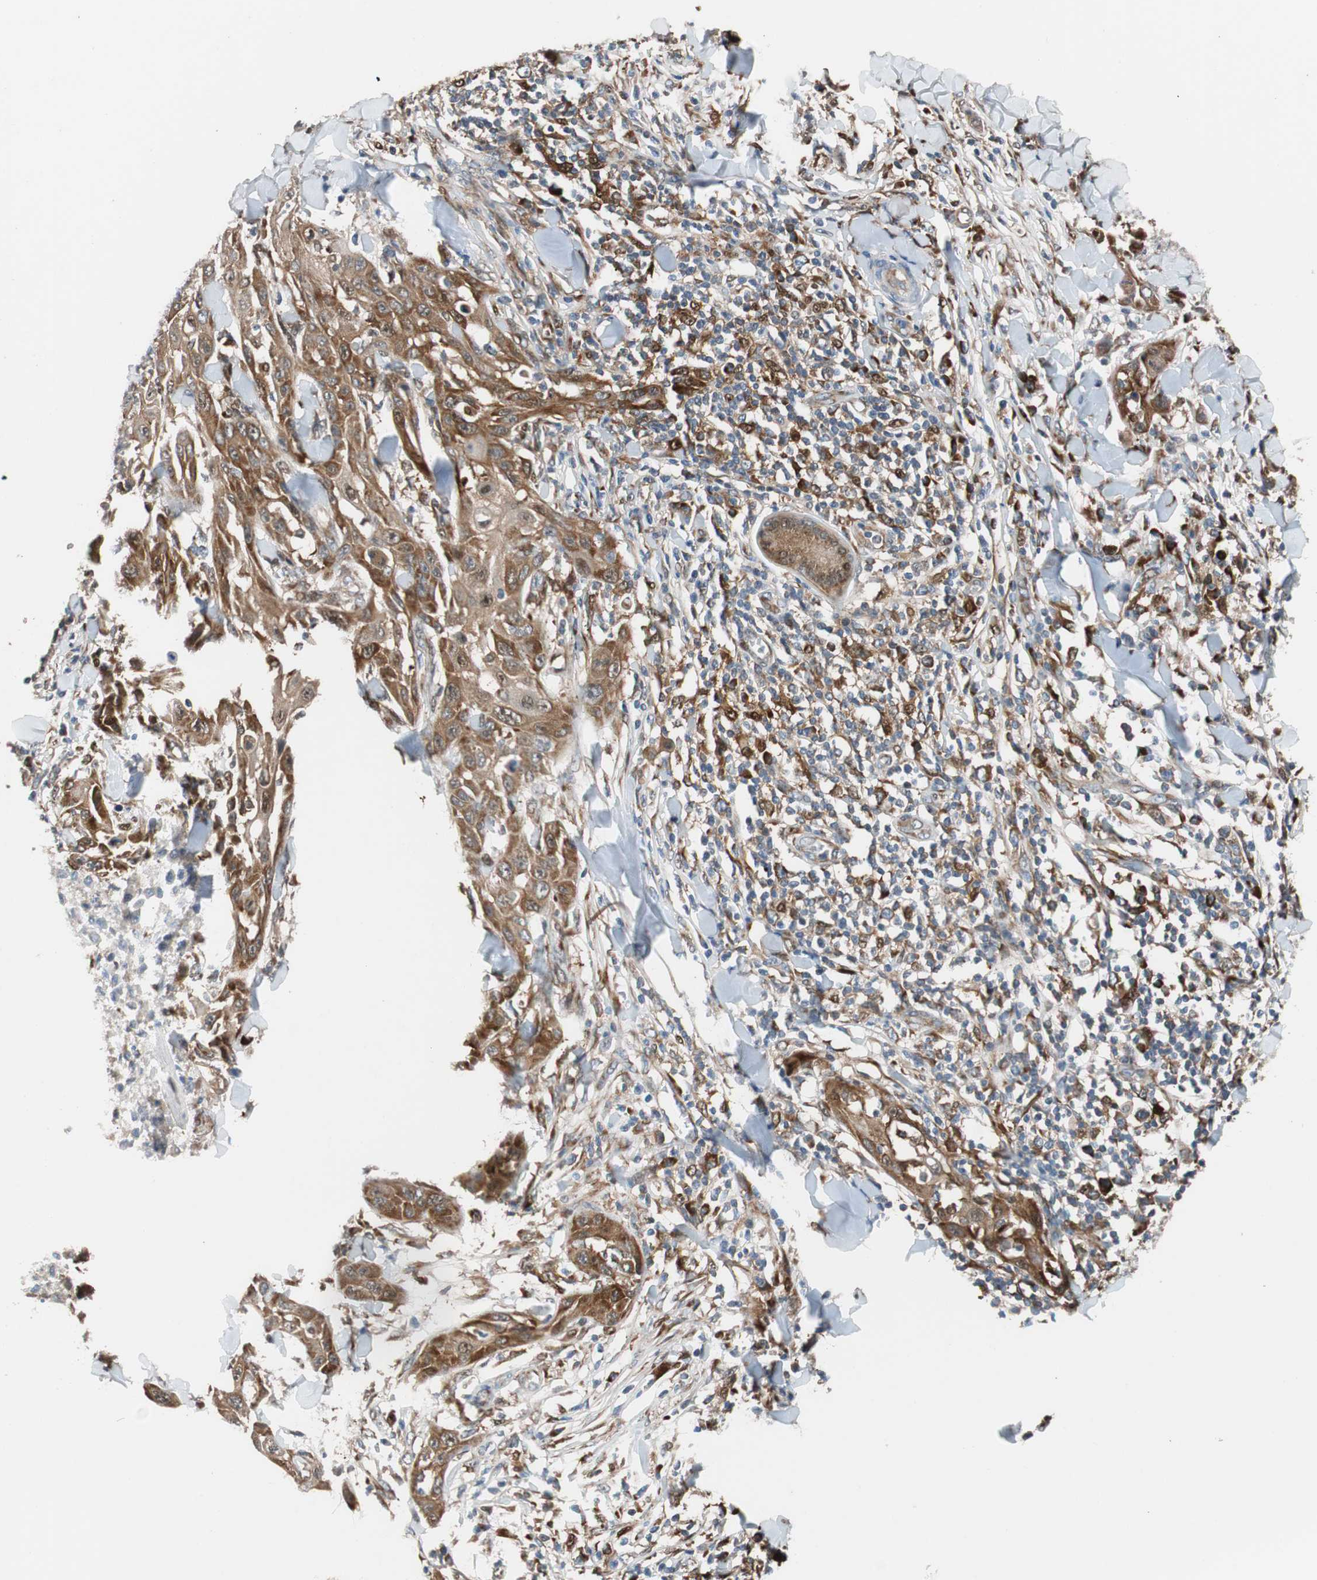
{"staining": {"intensity": "strong", "quantity": ">75%", "location": "cytoplasmic/membranous"}, "tissue": "skin cancer", "cell_type": "Tumor cells", "image_type": "cancer", "snomed": [{"axis": "morphology", "description": "Squamous cell carcinoma, NOS"}, {"axis": "topography", "description": "Skin"}], "caption": "DAB (3,3'-diaminobenzidine) immunohistochemical staining of skin squamous cell carcinoma reveals strong cytoplasmic/membranous protein positivity in approximately >75% of tumor cells.", "gene": "FAAH", "patient": {"sex": "male", "age": 24}}